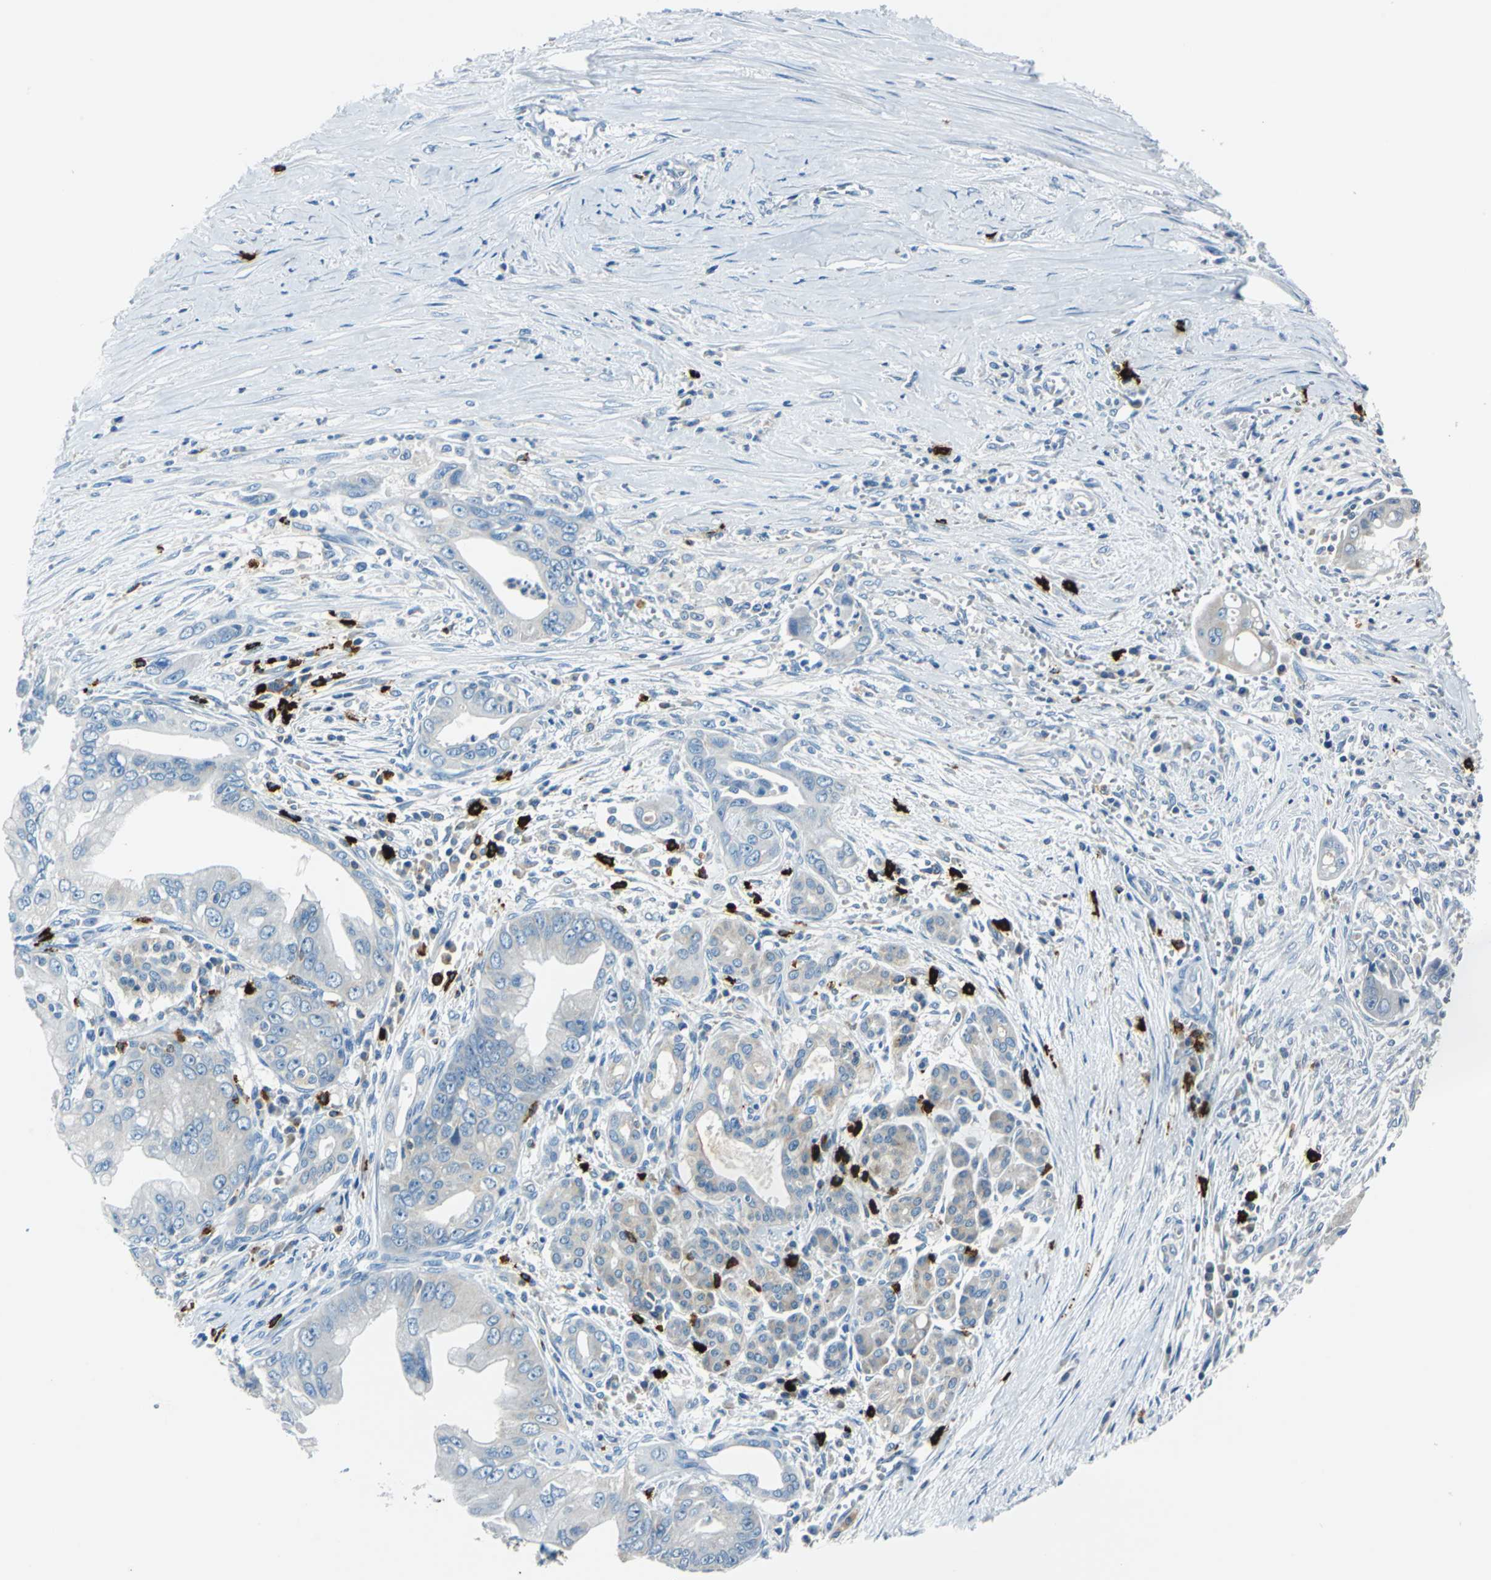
{"staining": {"intensity": "weak", "quantity": "<25%", "location": "cytoplasmic/membranous"}, "tissue": "pancreatic cancer", "cell_type": "Tumor cells", "image_type": "cancer", "snomed": [{"axis": "morphology", "description": "Adenocarcinoma, NOS"}, {"axis": "topography", "description": "Pancreas"}], "caption": "Immunohistochemical staining of pancreatic adenocarcinoma displays no significant staining in tumor cells. (DAB IHC with hematoxylin counter stain).", "gene": "CPA3", "patient": {"sex": "male", "age": 59}}